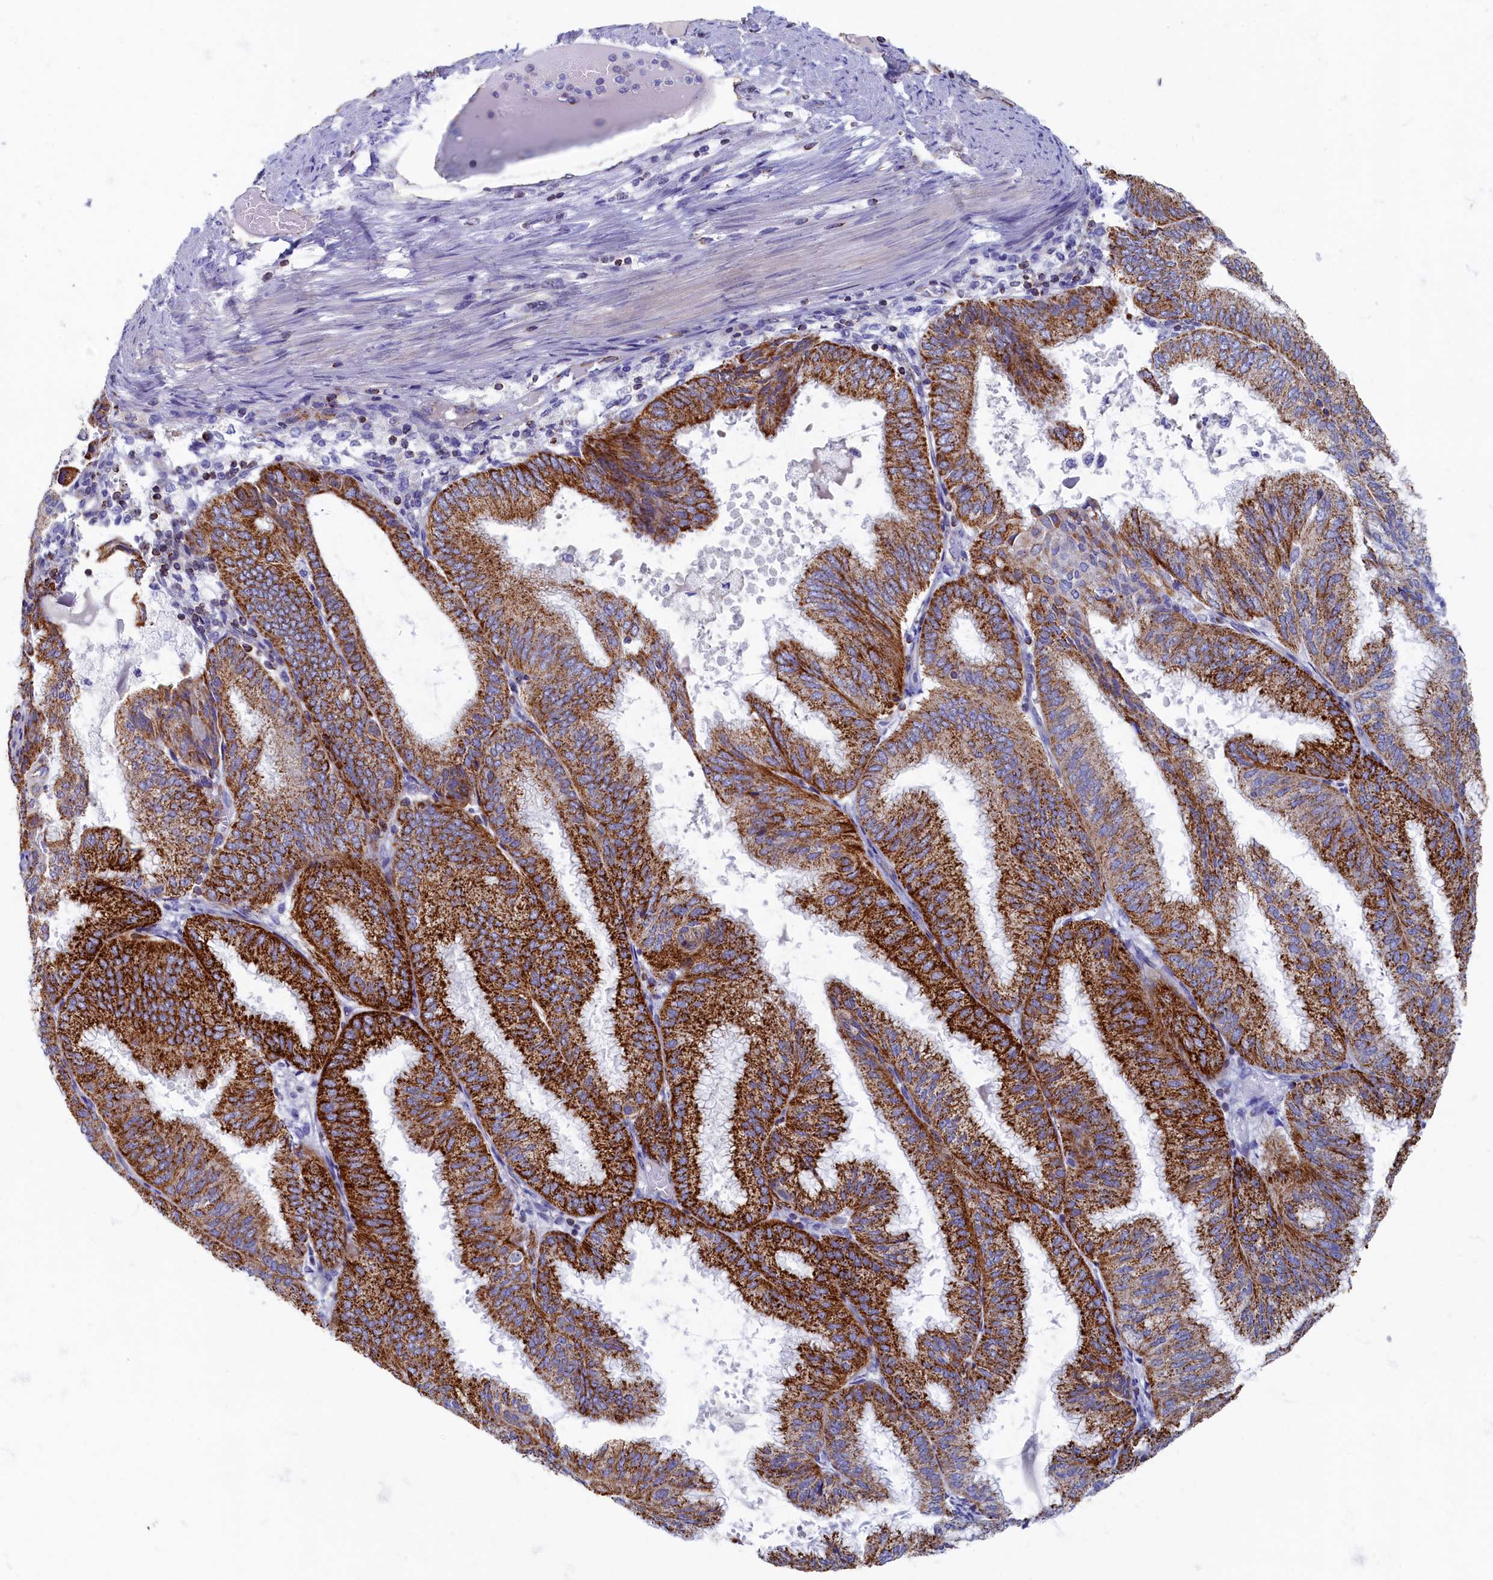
{"staining": {"intensity": "strong", "quantity": ">75%", "location": "cytoplasmic/membranous"}, "tissue": "endometrial cancer", "cell_type": "Tumor cells", "image_type": "cancer", "snomed": [{"axis": "morphology", "description": "Adenocarcinoma, NOS"}, {"axis": "topography", "description": "Endometrium"}], "caption": "Immunohistochemical staining of human adenocarcinoma (endometrial) reveals strong cytoplasmic/membranous protein positivity in about >75% of tumor cells. Using DAB (brown) and hematoxylin (blue) stains, captured at high magnification using brightfield microscopy.", "gene": "OCIAD2", "patient": {"sex": "female", "age": 49}}